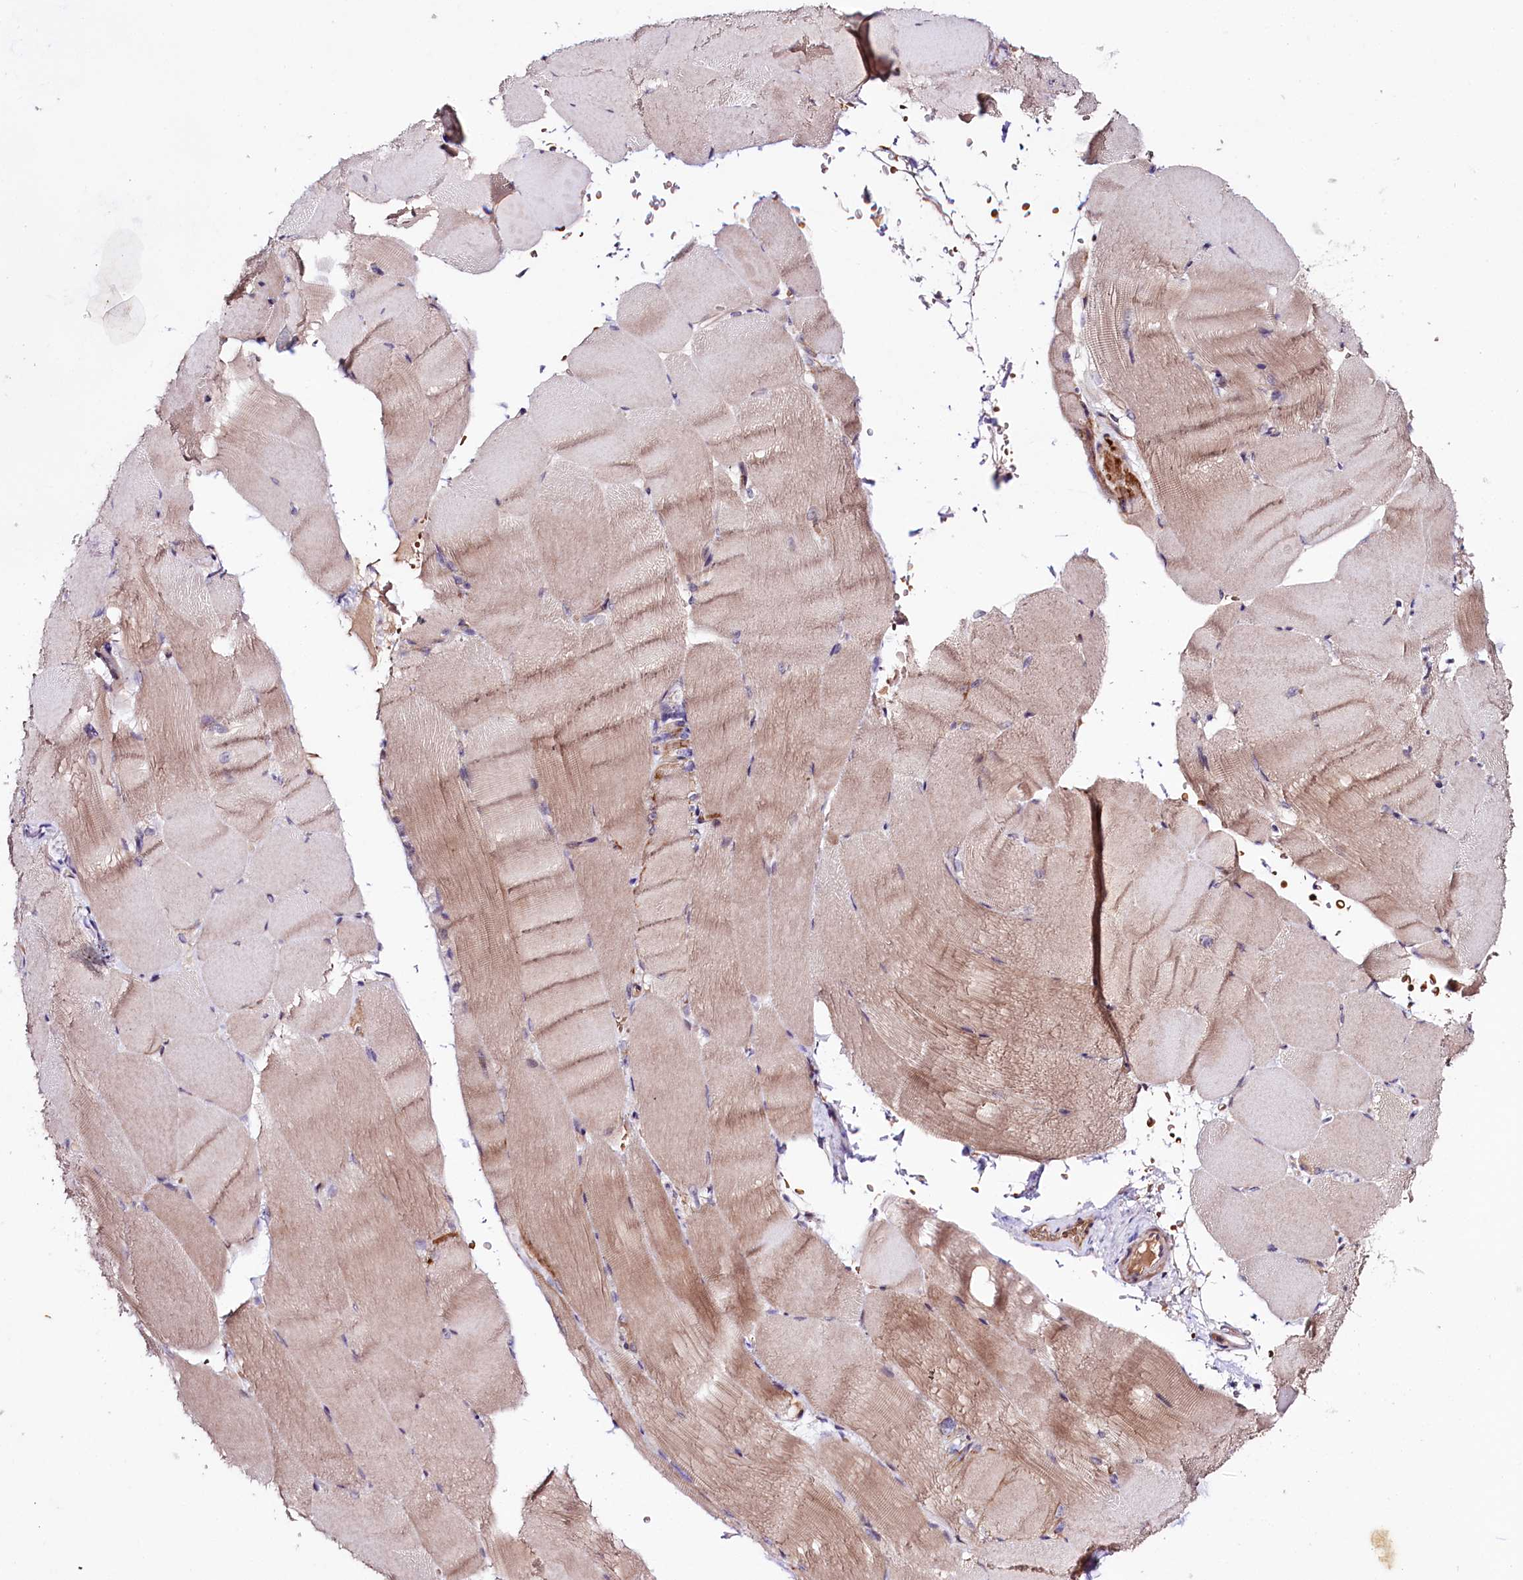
{"staining": {"intensity": "moderate", "quantity": "25%-75%", "location": "cytoplasmic/membranous"}, "tissue": "skeletal muscle", "cell_type": "Myocytes", "image_type": "normal", "snomed": [{"axis": "morphology", "description": "Normal tissue, NOS"}, {"axis": "topography", "description": "Skeletal muscle"}, {"axis": "topography", "description": "Parathyroid gland"}], "caption": "Immunohistochemistry image of unremarkable human skeletal muscle stained for a protein (brown), which shows medium levels of moderate cytoplasmic/membranous positivity in about 25%-75% of myocytes.", "gene": "TAFAZZIN", "patient": {"sex": "female", "age": 37}}